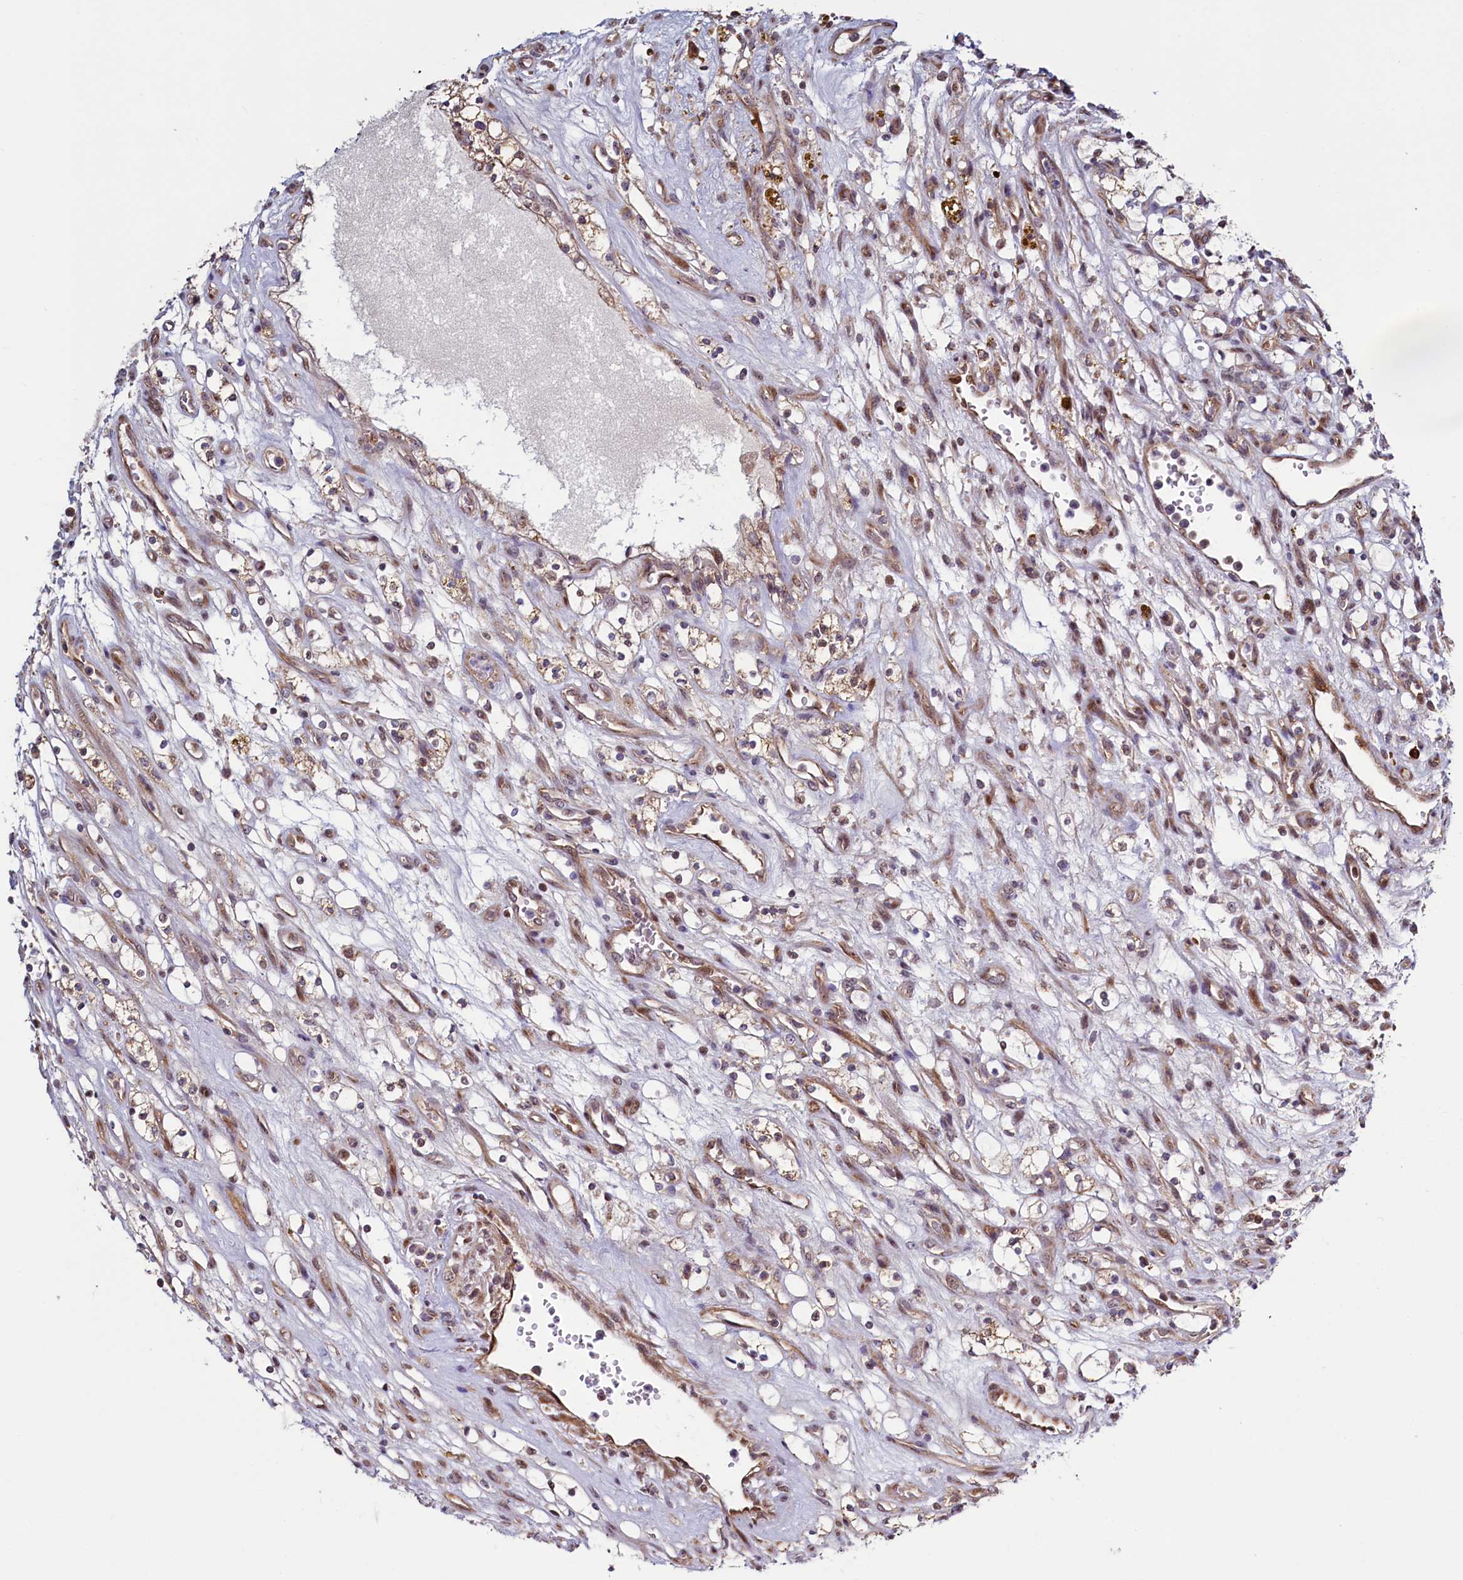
{"staining": {"intensity": "negative", "quantity": "none", "location": "none"}, "tissue": "renal cancer", "cell_type": "Tumor cells", "image_type": "cancer", "snomed": [{"axis": "morphology", "description": "Adenocarcinoma, NOS"}, {"axis": "topography", "description": "Kidney"}], "caption": "A high-resolution image shows IHC staining of adenocarcinoma (renal), which exhibits no significant positivity in tumor cells. (DAB immunohistochemistry with hematoxylin counter stain).", "gene": "RBFA", "patient": {"sex": "female", "age": 69}}